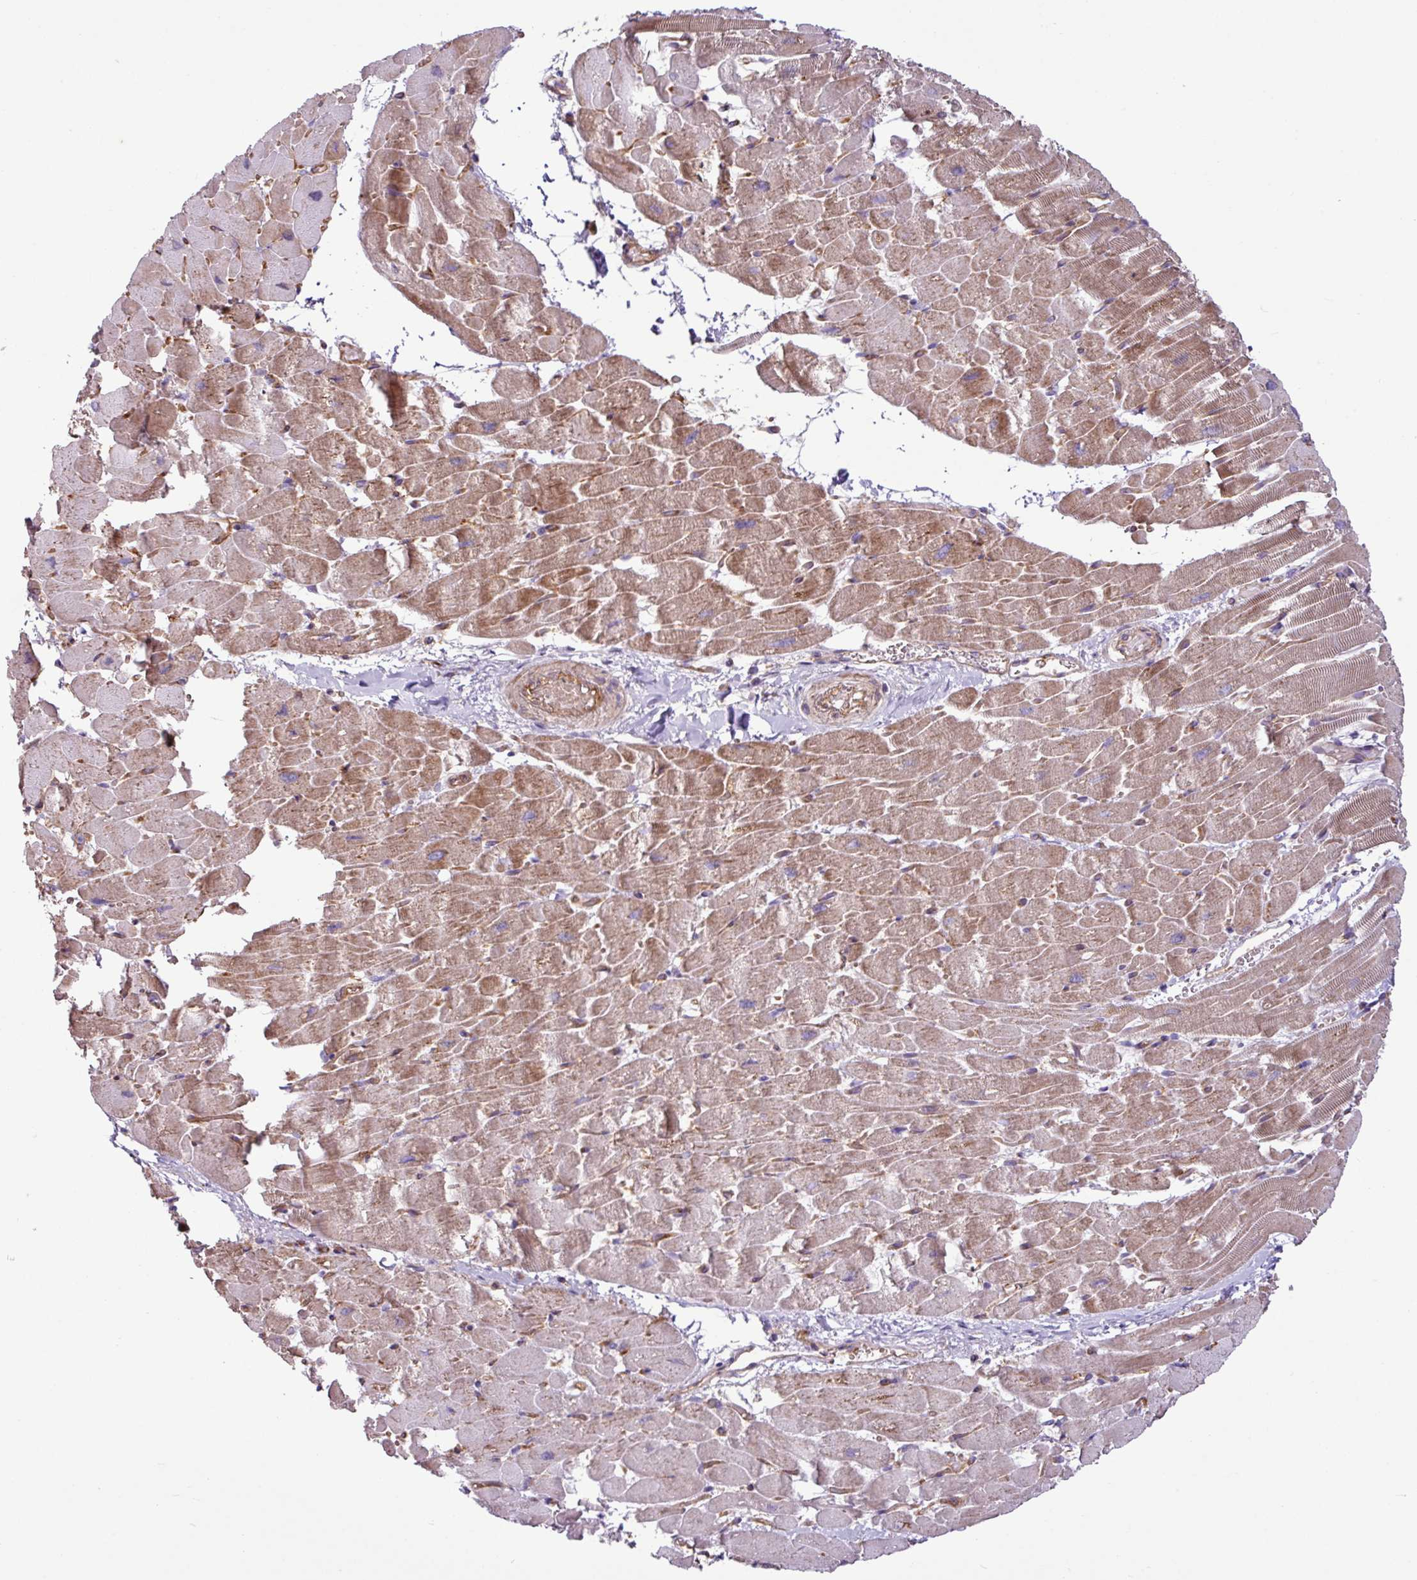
{"staining": {"intensity": "moderate", "quantity": "25%-75%", "location": "cytoplasmic/membranous"}, "tissue": "heart muscle", "cell_type": "Cardiomyocytes", "image_type": "normal", "snomed": [{"axis": "morphology", "description": "Normal tissue, NOS"}, {"axis": "topography", "description": "Heart"}], "caption": "This is an image of immunohistochemistry (IHC) staining of normal heart muscle, which shows moderate positivity in the cytoplasmic/membranous of cardiomyocytes.", "gene": "ZNF106", "patient": {"sex": "male", "age": 37}}